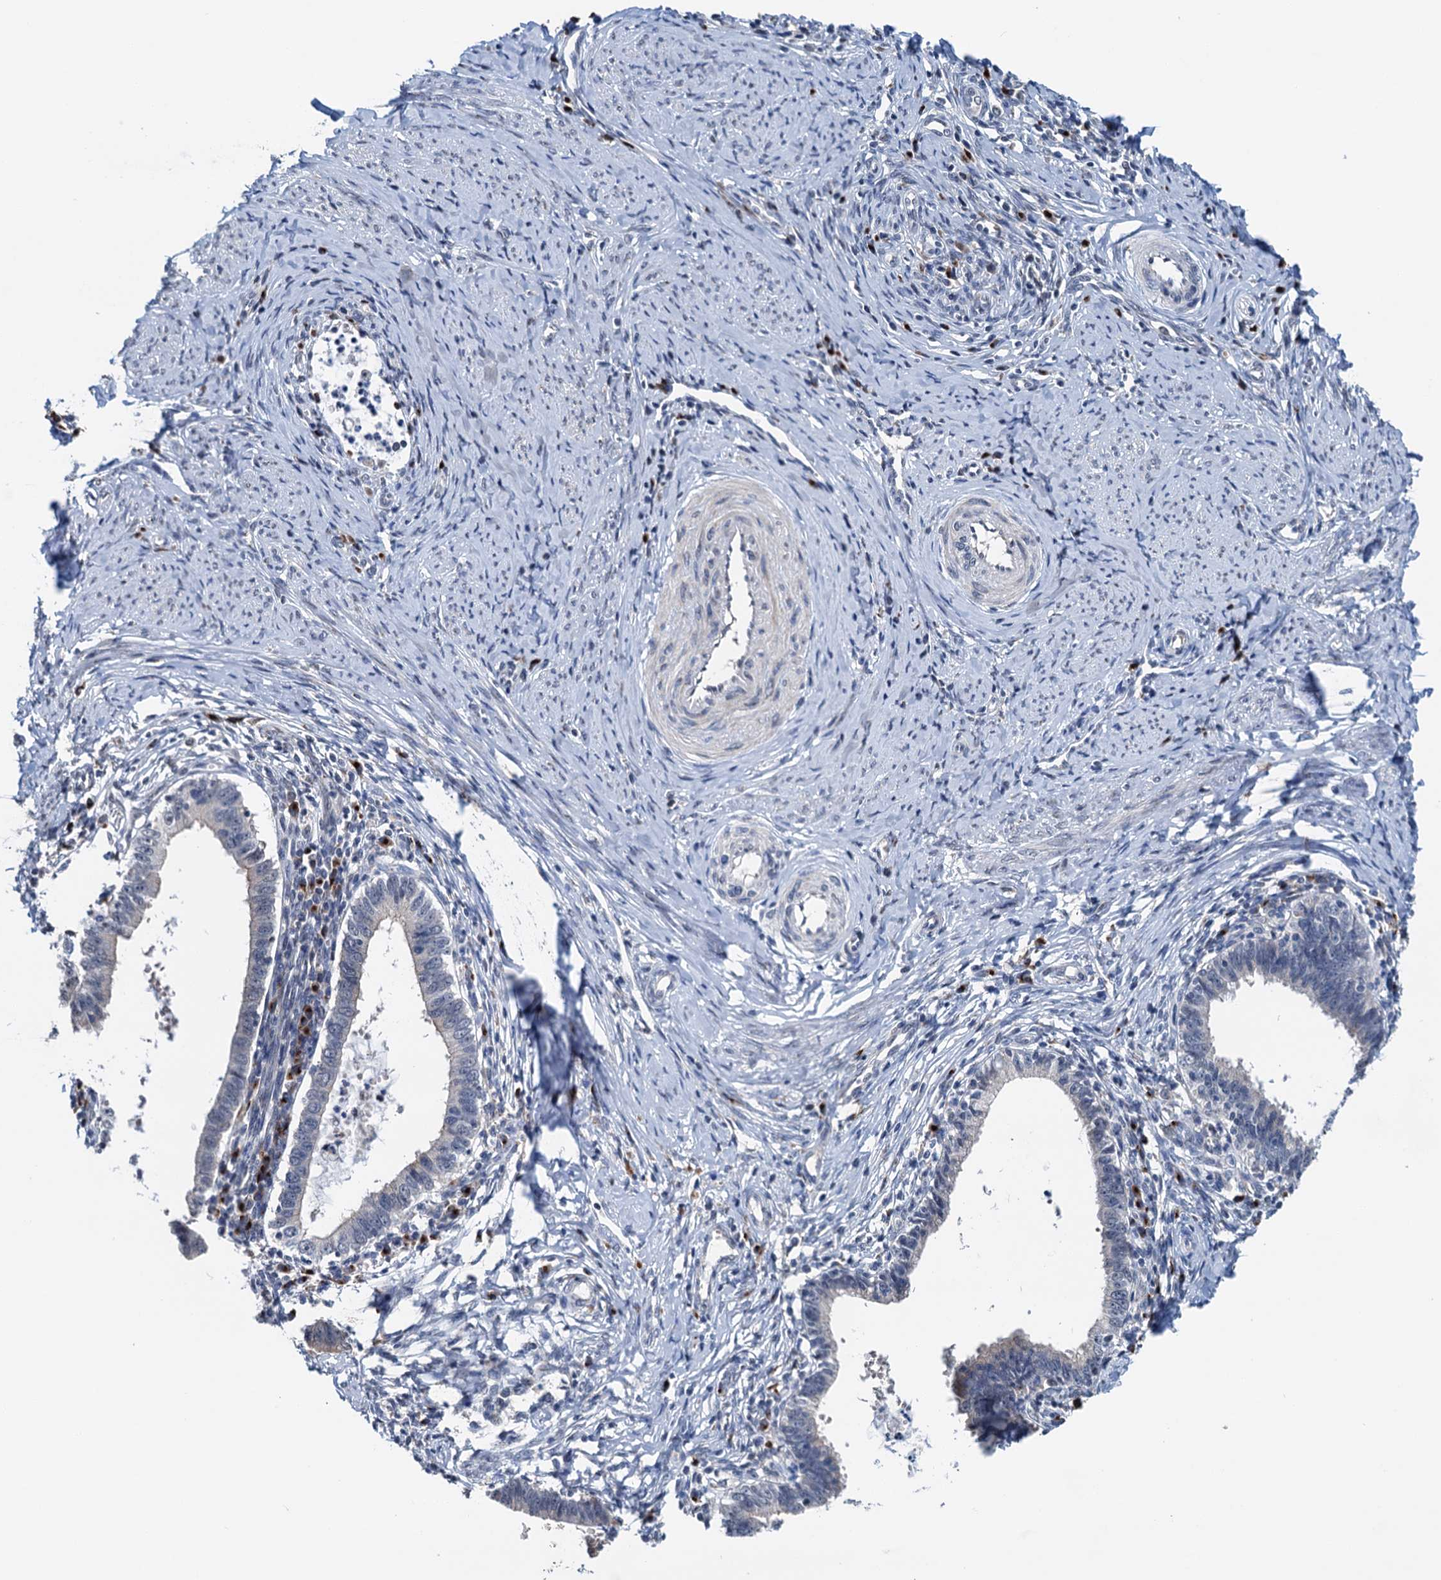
{"staining": {"intensity": "negative", "quantity": "none", "location": "none"}, "tissue": "cervical cancer", "cell_type": "Tumor cells", "image_type": "cancer", "snomed": [{"axis": "morphology", "description": "Adenocarcinoma, NOS"}, {"axis": "topography", "description": "Cervix"}], "caption": "Tumor cells are negative for protein expression in human cervical adenocarcinoma. (Immunohistochemistry (ihc), brightfield microscopy, high magnification).", "gene": "SHLD1", "patient": {"sex": "female", "age": 36}}